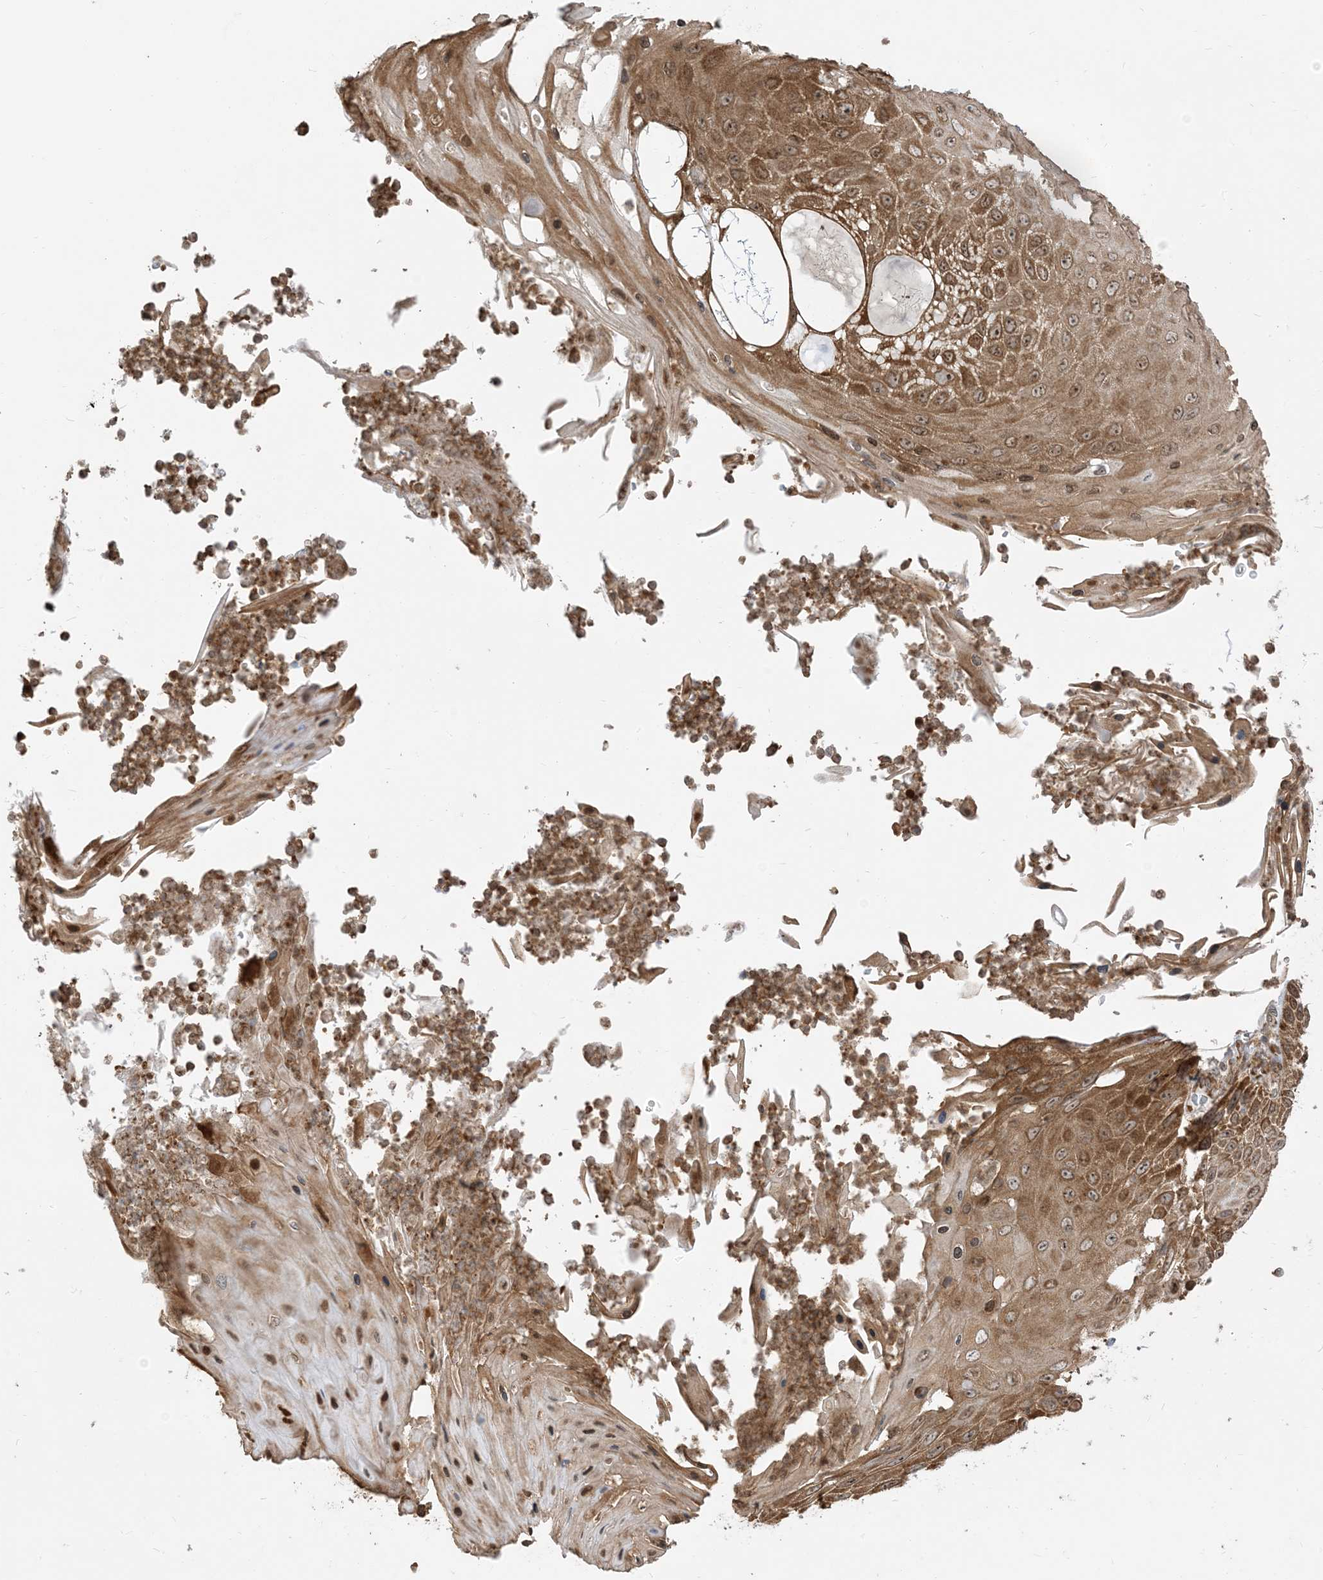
{"staining": {"intensity": "moderate", "quantity": ">75%", "location": "cytoplasmic/membranous,nuclear"}, "tissue": "skin cancer", "cell_type": "Tumor cells", "image_type": "cancer", "snomed": [{"axis": "morphology", "description": "Squamous cell carcinoma, NOS"}, {"axis": "topography", "description": "Skin"}], "caption": "This photomicrograph demonstrates immunohistochemistry staining of skin squamous cell carcinoma, with medium moderate cytoplasmic/membranous and nuclear staining in approximately >75% of tumor cells.", "gene": "SRP72", "patient": {"sex": "female", "age": 88}}